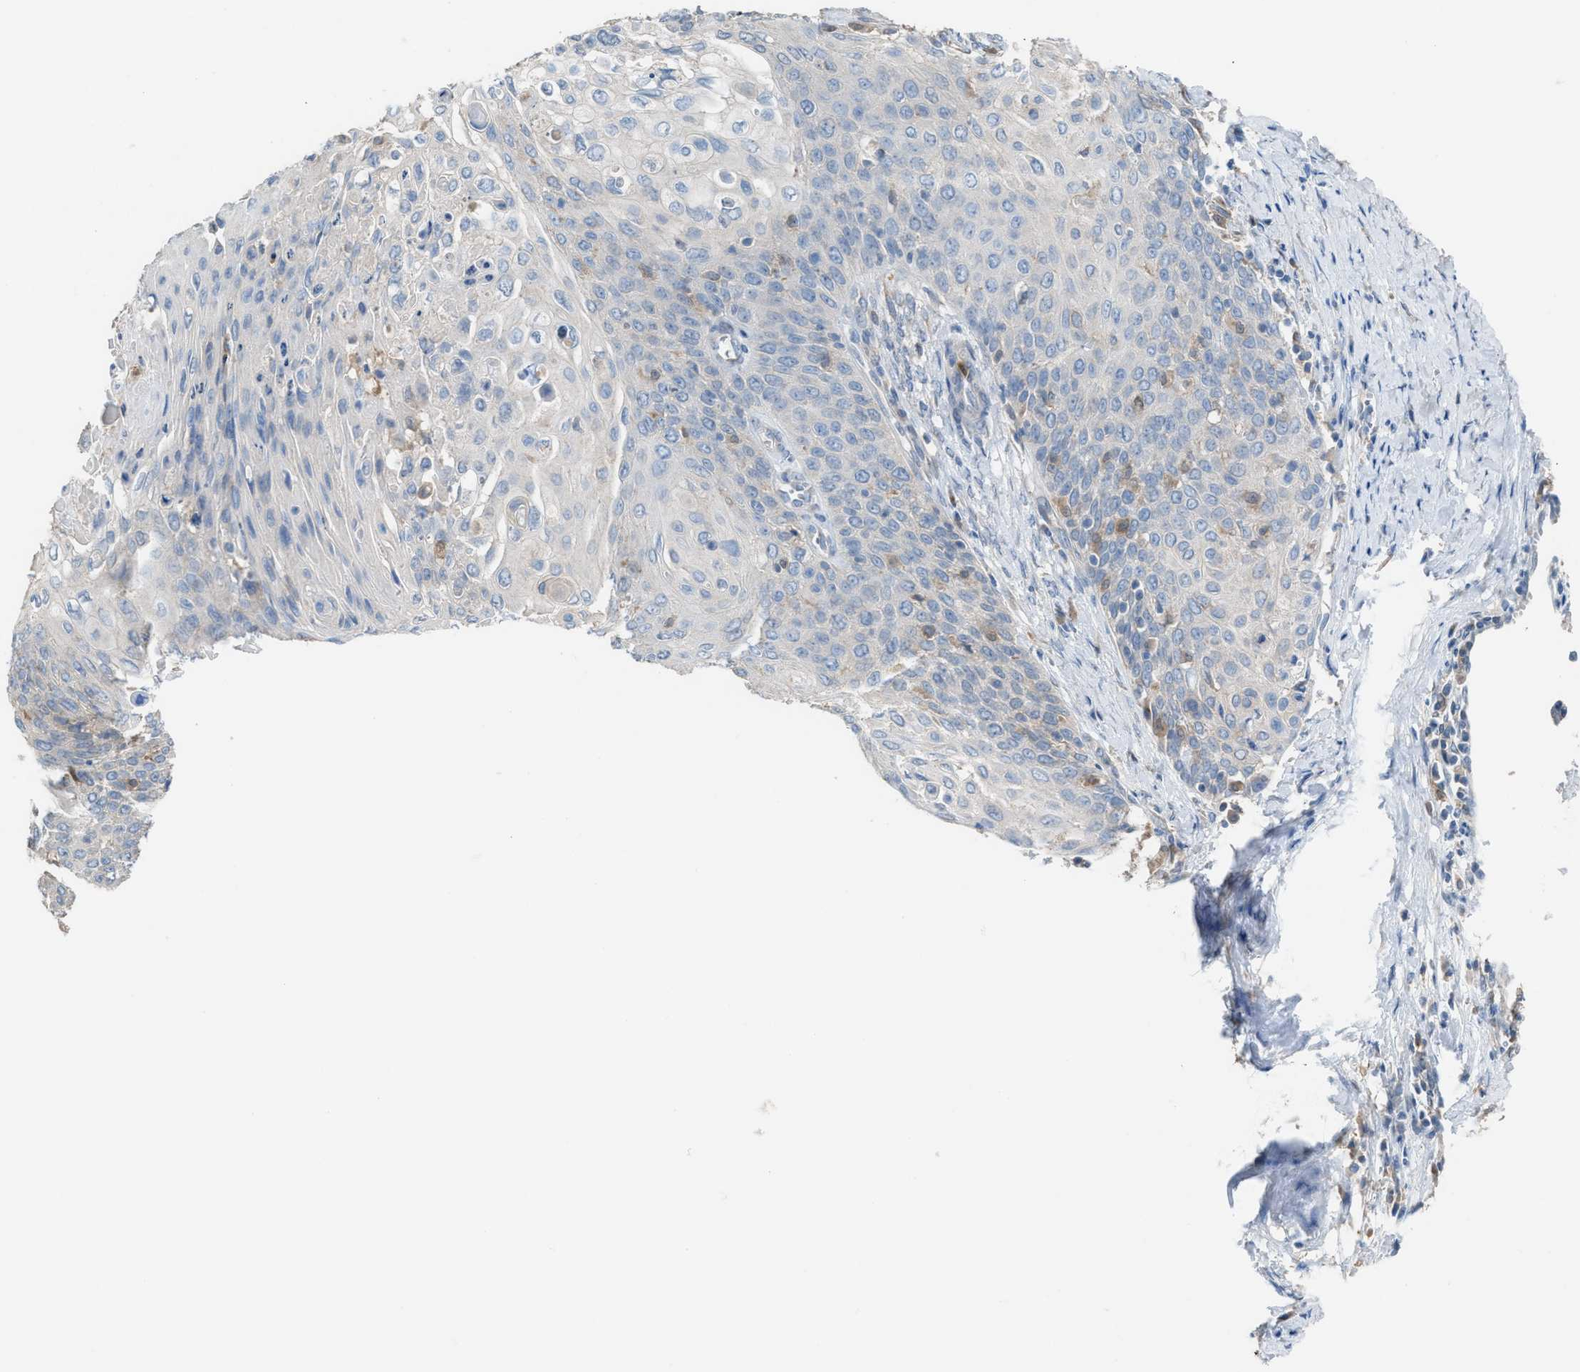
{"staining": {"intensity": "negative", "quantity": "none", "location": "none"}, "tissue": "cervical cancer", "cell_type": "Tumor cells", "image_type": "cancer", "snomed": [{"axis": "morphology", "description": "Squamous cell carcinoma, NOS"}, {"axis": "topography", "description": "Cervix"}], "caption": "Immunohistochemistry of cervical cancer shows no expression in tumor cells.", "gene": "NQO2", "patient": {"sex": "female", "age": 39}}